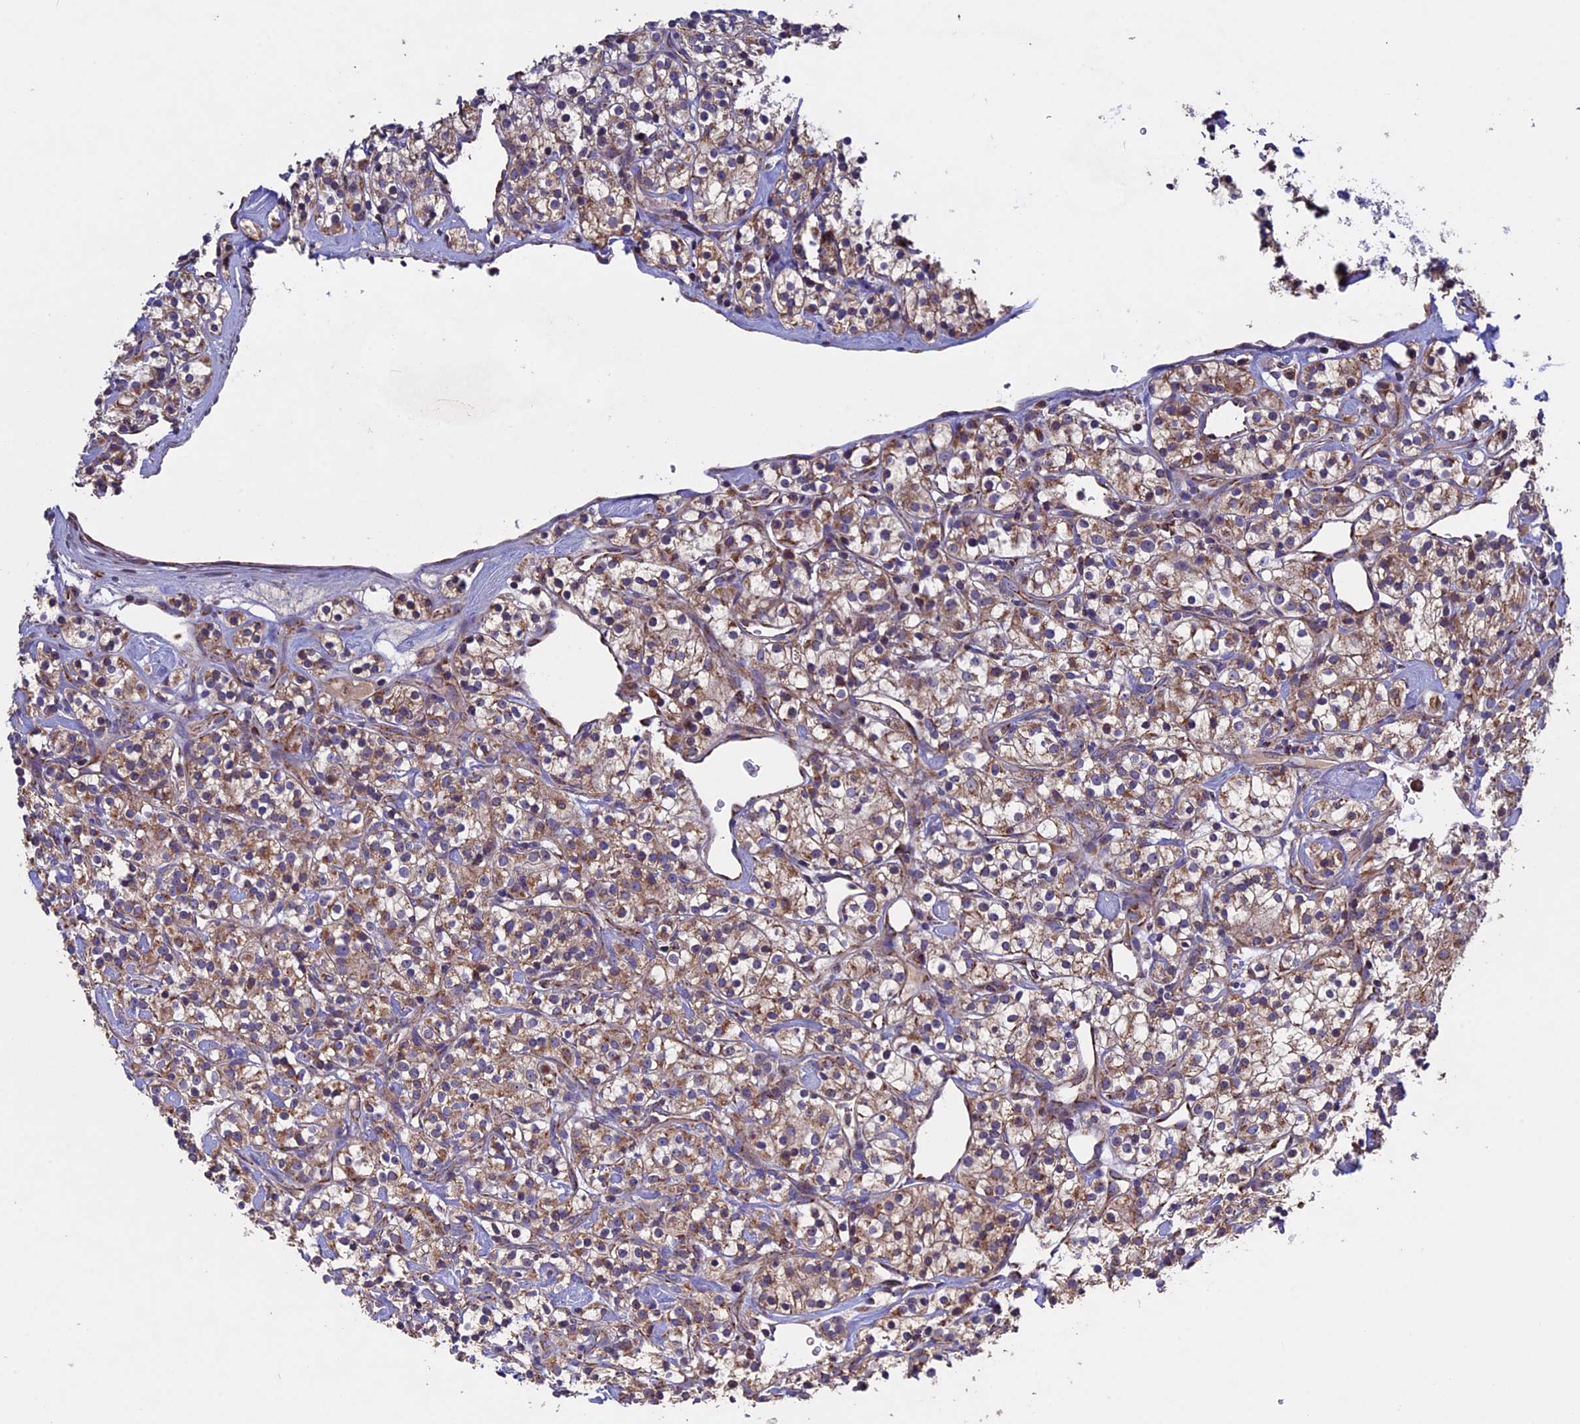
{"staining": {"intensity": "moderate", "quantity": ">75%", "location": "cytoplasmic/membranous"}, "tissue": "renal cancer", "cell_type": "Tumor cells", "image_type": "cancer", "snomed": [{"axis": "morphology", "description": "Adenocarcinoma, NOS"}, {"axis": "topography", "description": "Kidney"}], "caption": "Moderate cytoplasmic/membranous expression is identified in about >75% of tumor cells in adenocarcinoma (renal).", "gene": "RNF17", "patient": {"sex": "male", "age": 77}}